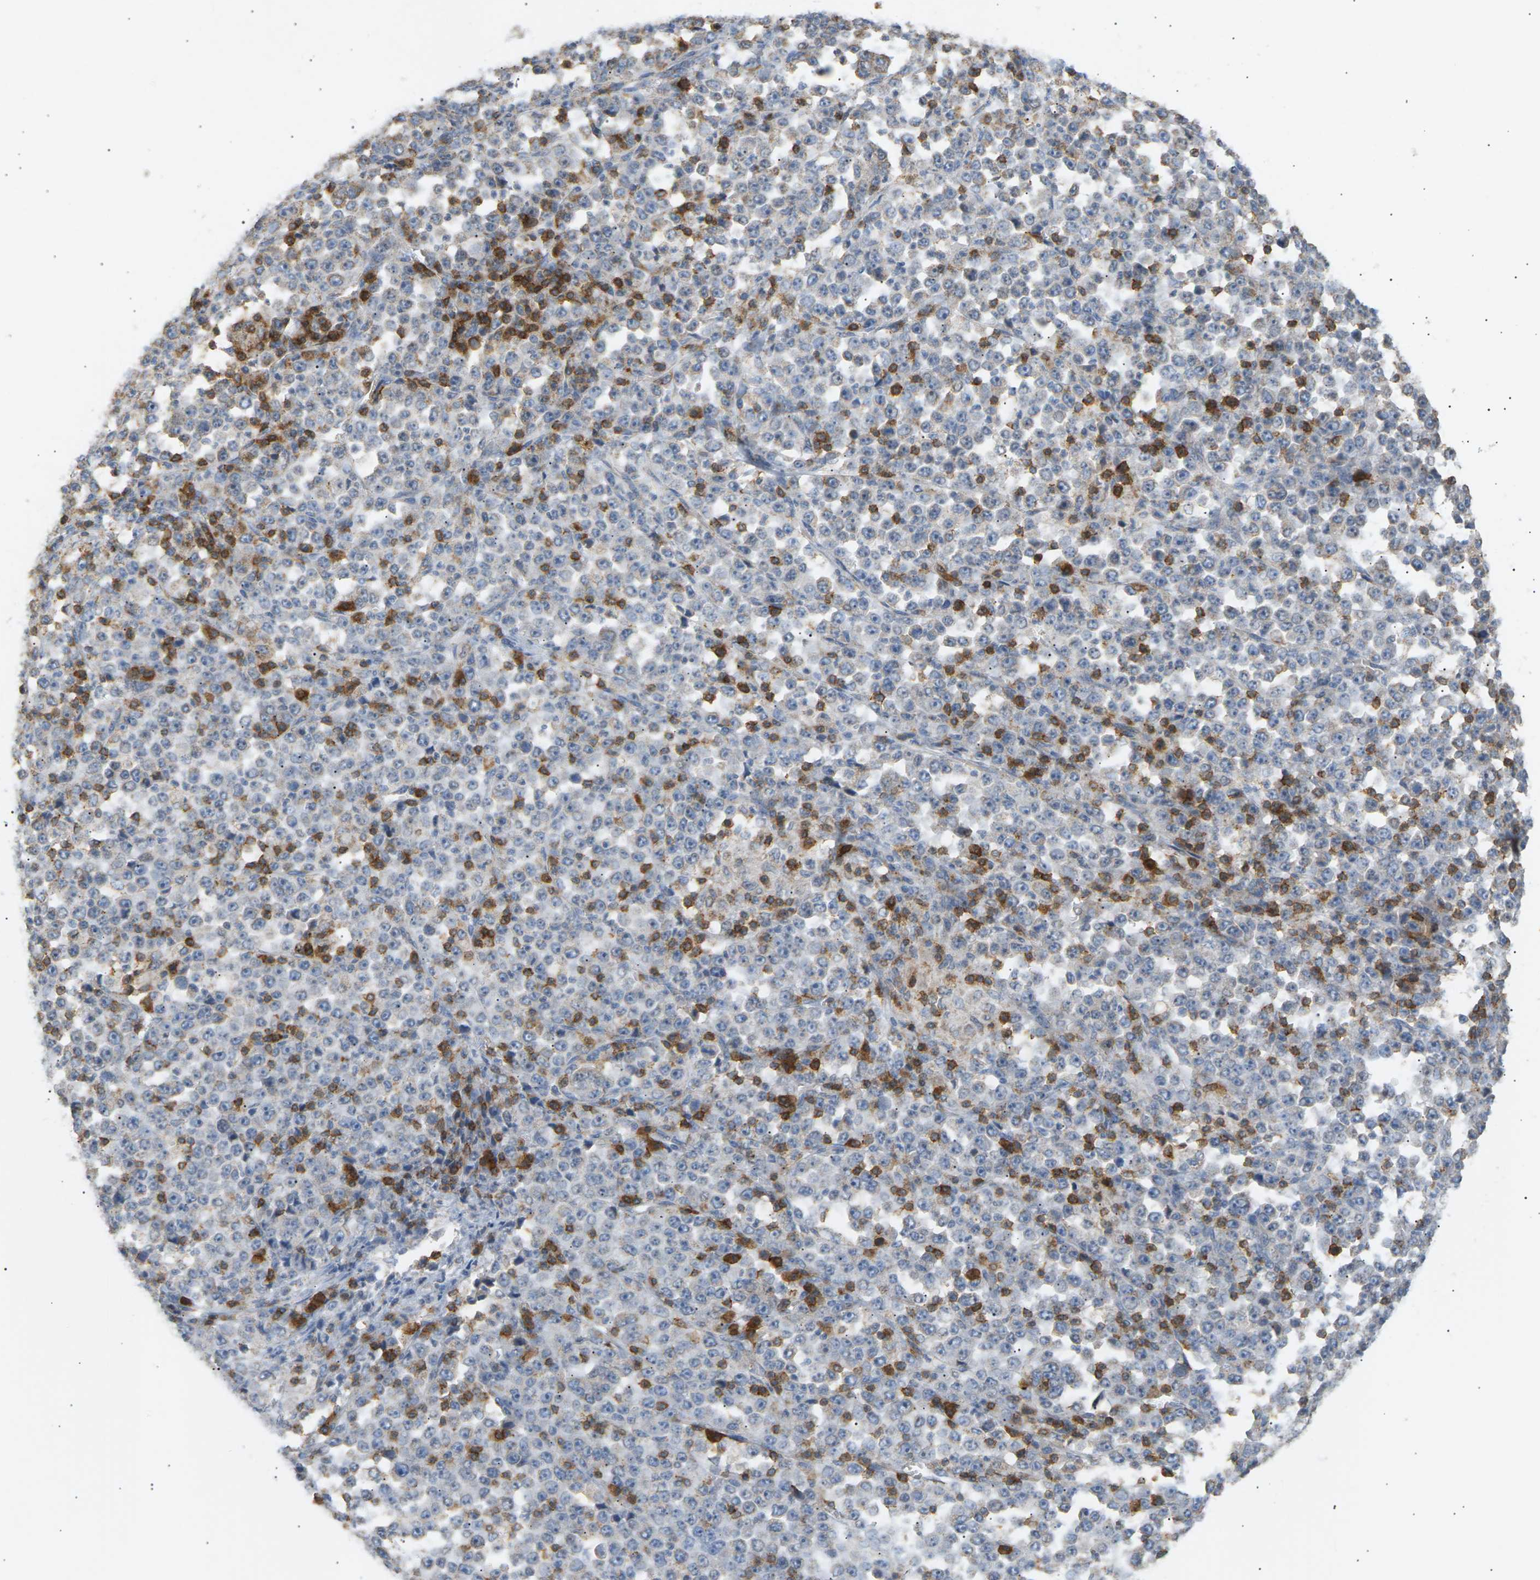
{"staining": {"intensity": "negative", "quantity": "none", "location": "none"}, "tissue": "stomach cancer", "cell_type": "Tumor cells", "image_type": "cancer", "snomed": [{"axis": "morphology", "description": "Normal tissue, NOS"}, {"axis": "morphology", "description": "Adenocarcinoma, NOS"}, {"axis": "topography", "description": "Stomach, upper"}, {"axis": "topography", "description": "Stomach"}], "caption": "High power microscopy histopathology image of an immunohistochemistry (IHC) image of stomach adenocarcinoma, revealing no significant expression in tumor cells.", "gene": "LIME1", "patient": {"sex": "male", "age": 59}}